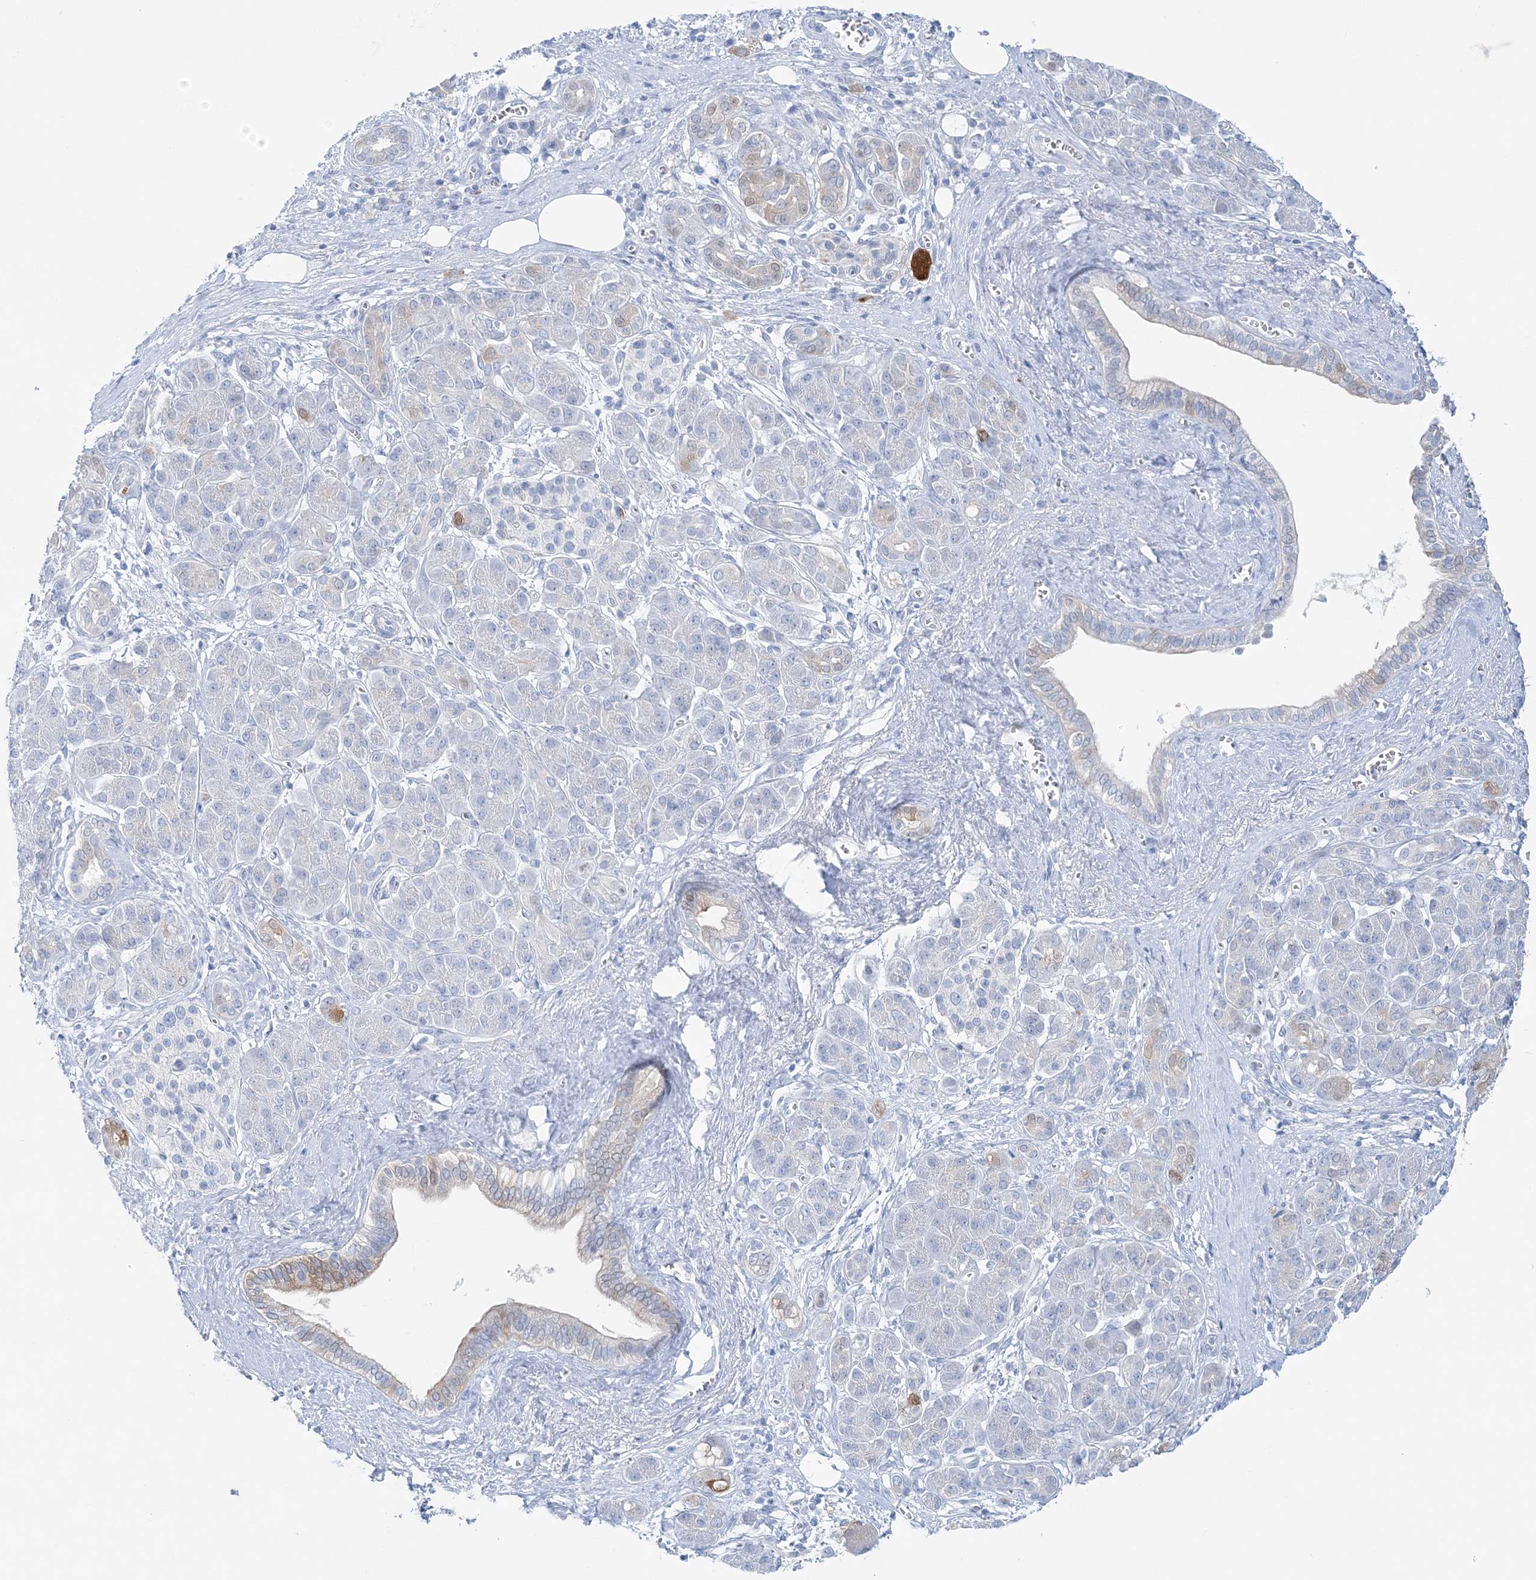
{"staining": {"intensity": "weak", "quantity": "<25%", "location": "cytoplasmic/membranous"}, "tissue": "pancreatic cancer", "cell_type": "Tumor cells", "image_type": "cancer", "snomed": [{"axis": "morphology", "description": "Adenocarcinoma, NOS"}, {"axis": "topography", "description": "Pancreas"}], "caption": "Protein analysis of pancreatic cancer (adenocarcinoma) exhibits no significant expression in tumor cells. (Brightfield microscopy of DAB immunohistochemistry at high magnification).", "gene": "HMGCS1", "patient": {"sex": "male", "age": 78}}